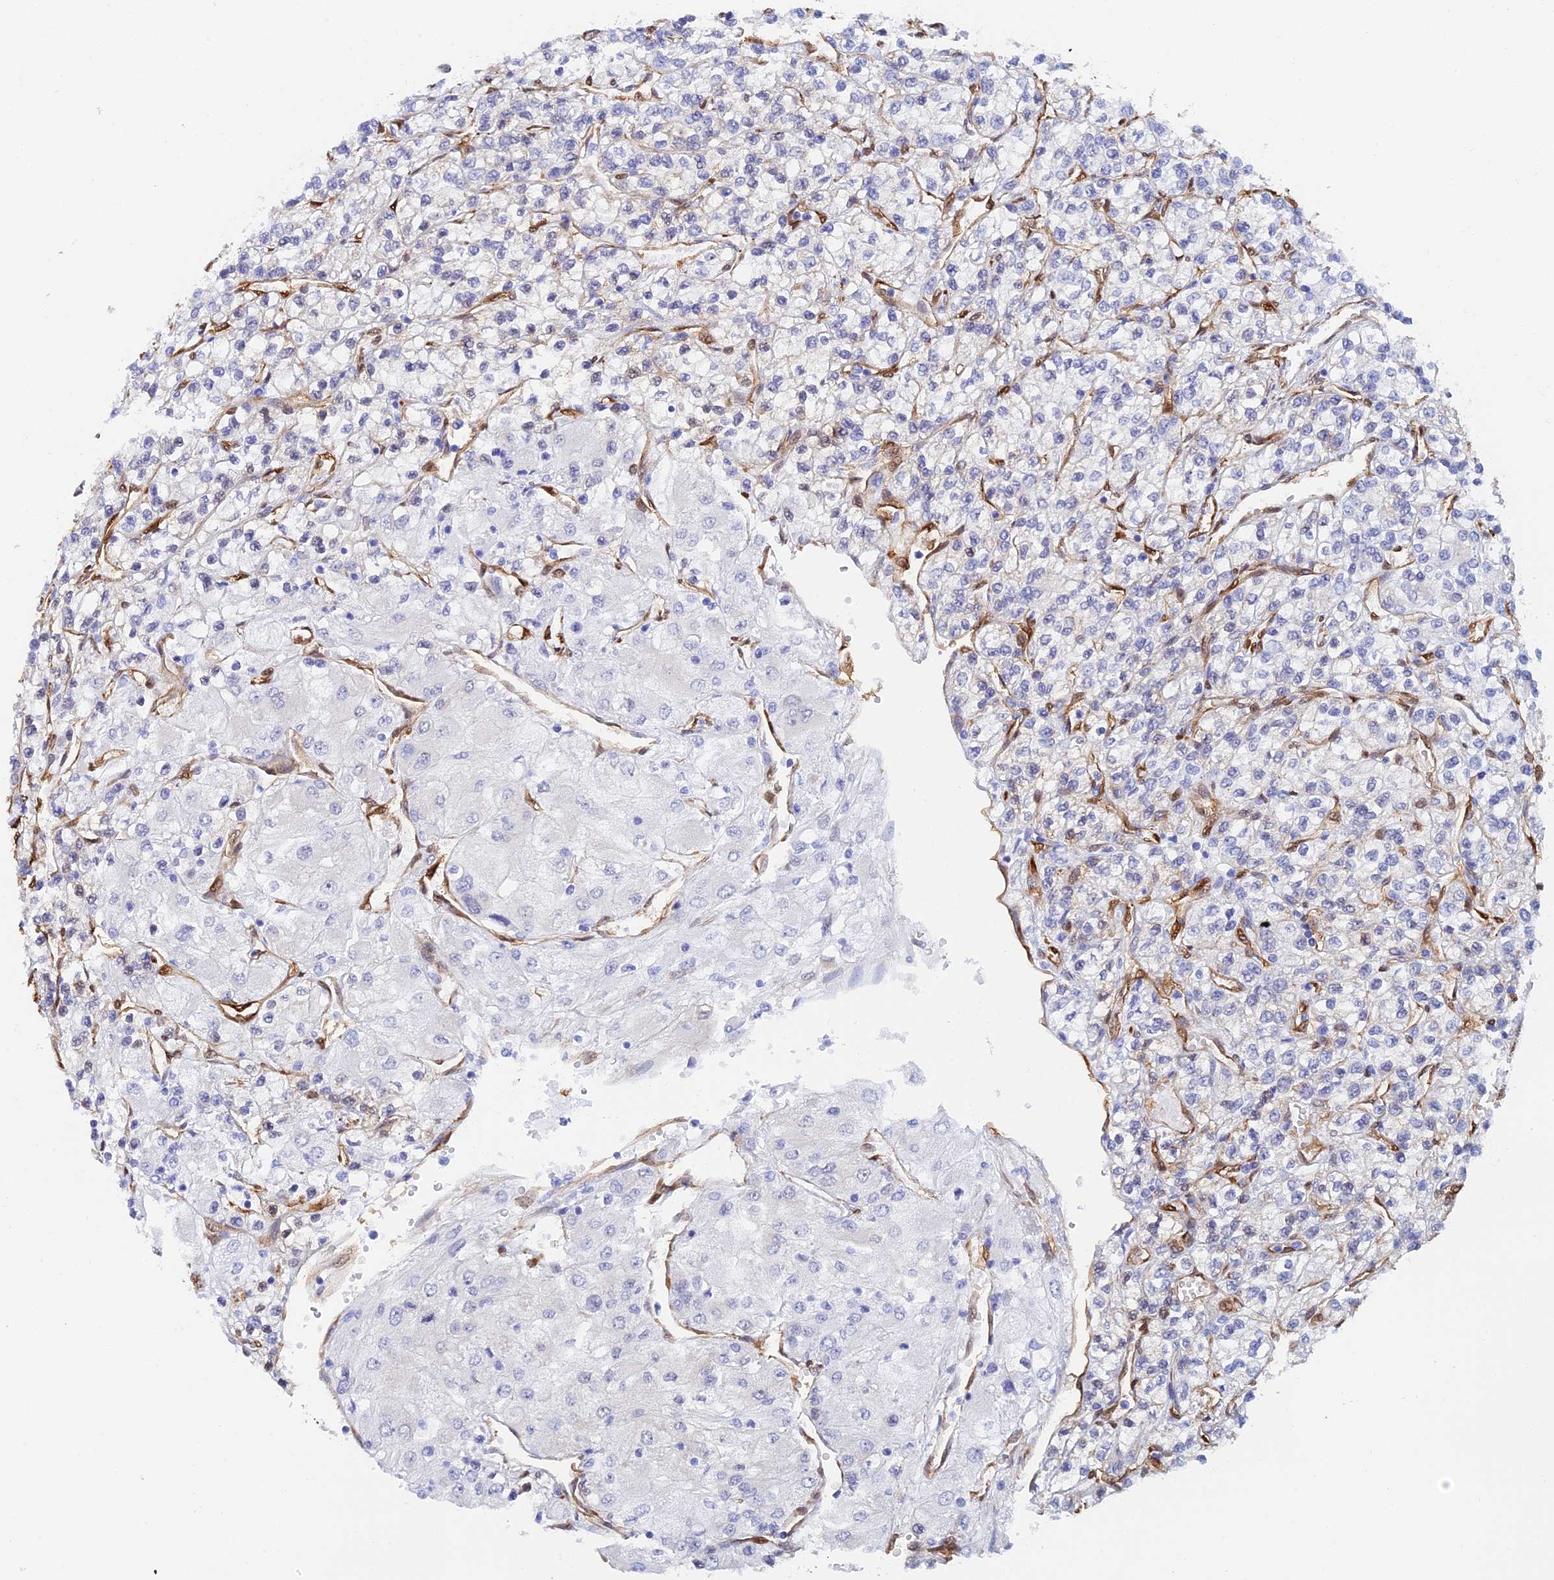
{"staining": {"intensity": "negative", "quantity": "none", "location": "none"}, "tissue": "renal cancer", "cell_type": "Tumor cells", "image_type": "cancer", "snomed": [{"axis": "morphology", "description": "Adenocarcinoma, NOS"}, {"axis": "topography", "description": "Kidney"}], "caption": "Tumor cells are negative for brown protein staining in renal cancer (adenocarcinoma).", "gene": "CRIP2", "patient": {"sex": "male", "age": 80}}